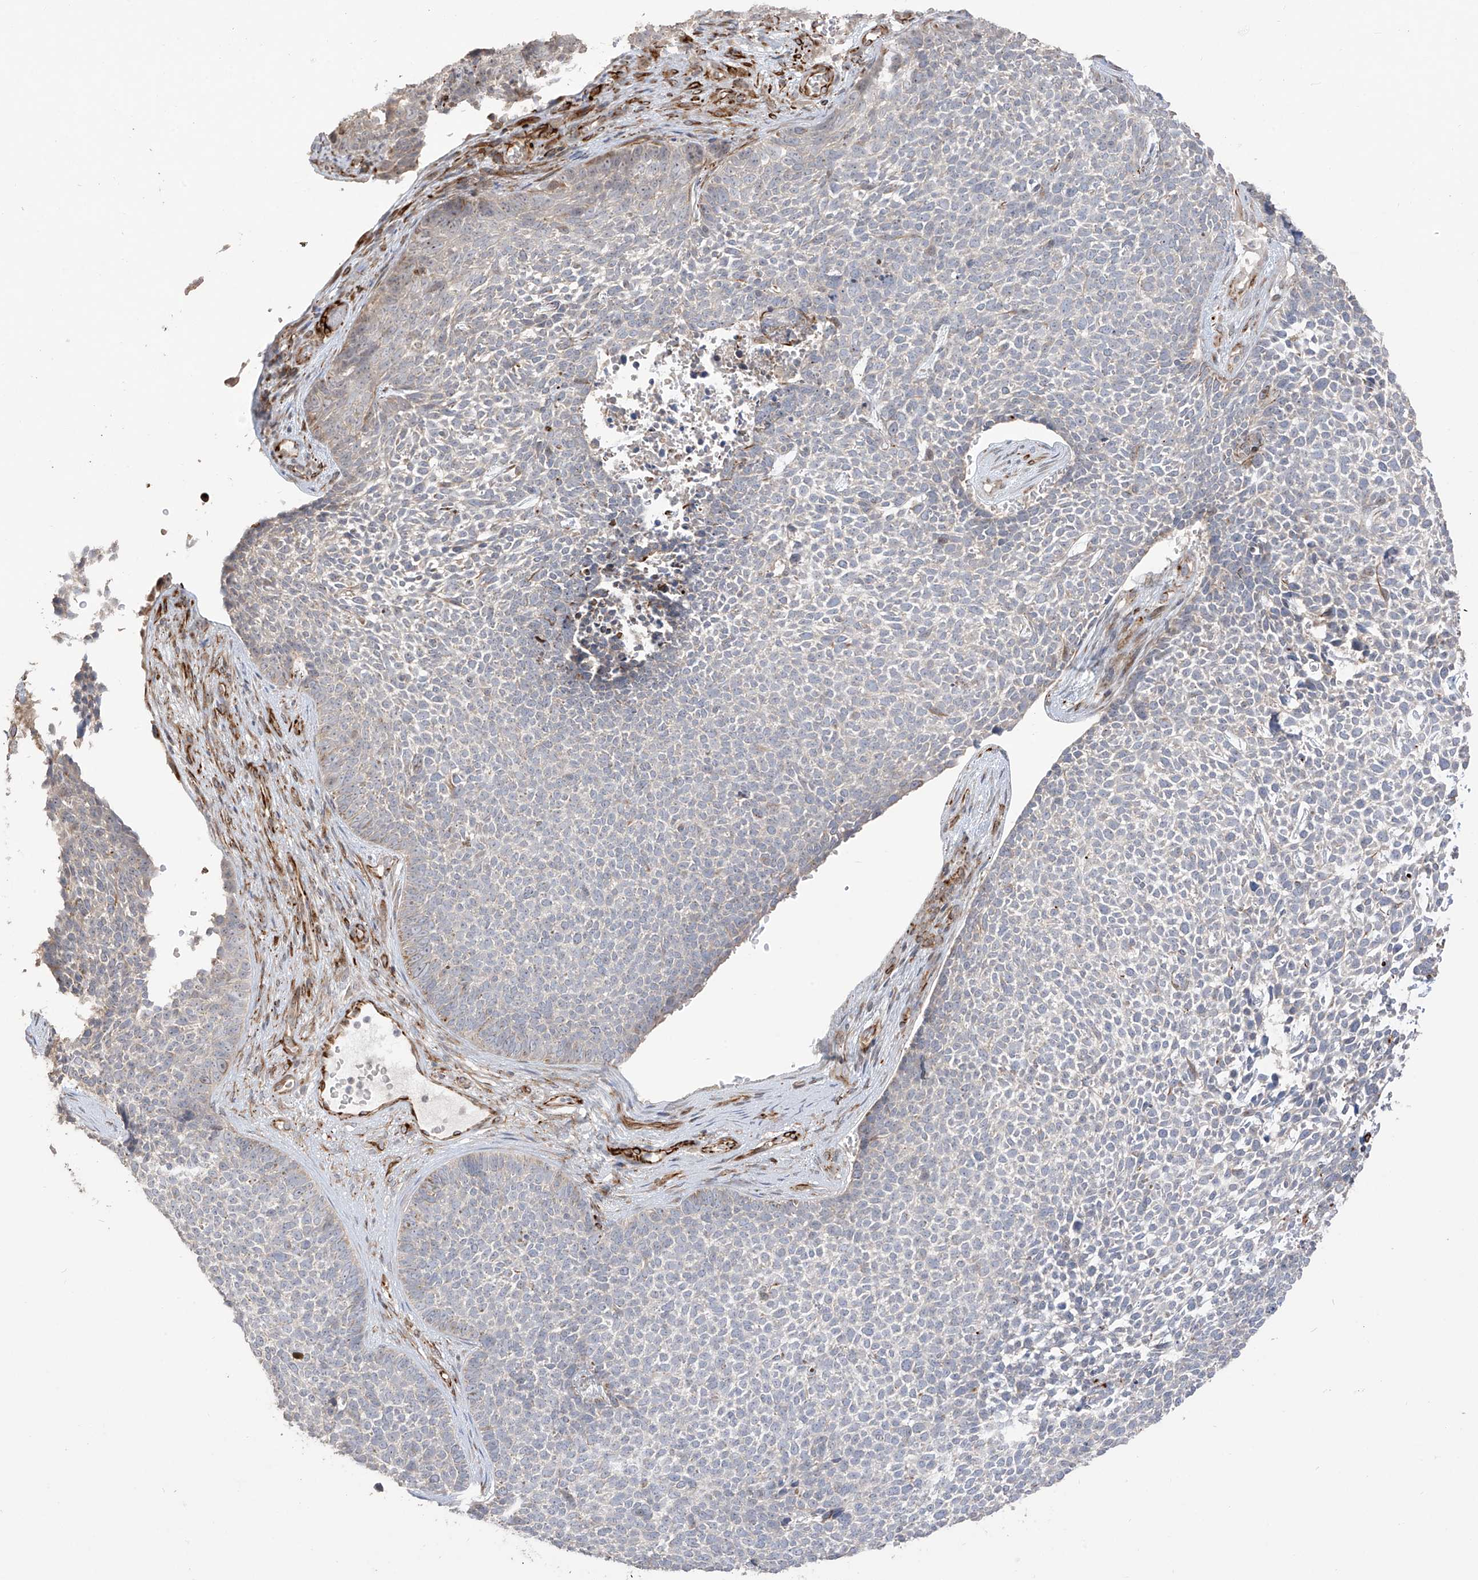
{"staining": {"intensity": "negative", "quantity": "none", "location": "none"}, "tissue": "skin cancer", "cell_type": "Tumor cells", "image_type": "cancer", "snomed": [{"axis": "morphology", "description": "Basal cell carcinoma"}, {"axis": "topography", "description": "Skin"}], "caption": "Photomicrograph shows no significant protein expression in tumor cells of skin cancer.", "gene": "DCDC2", "patient": {"sex": "female", "age": 84}}